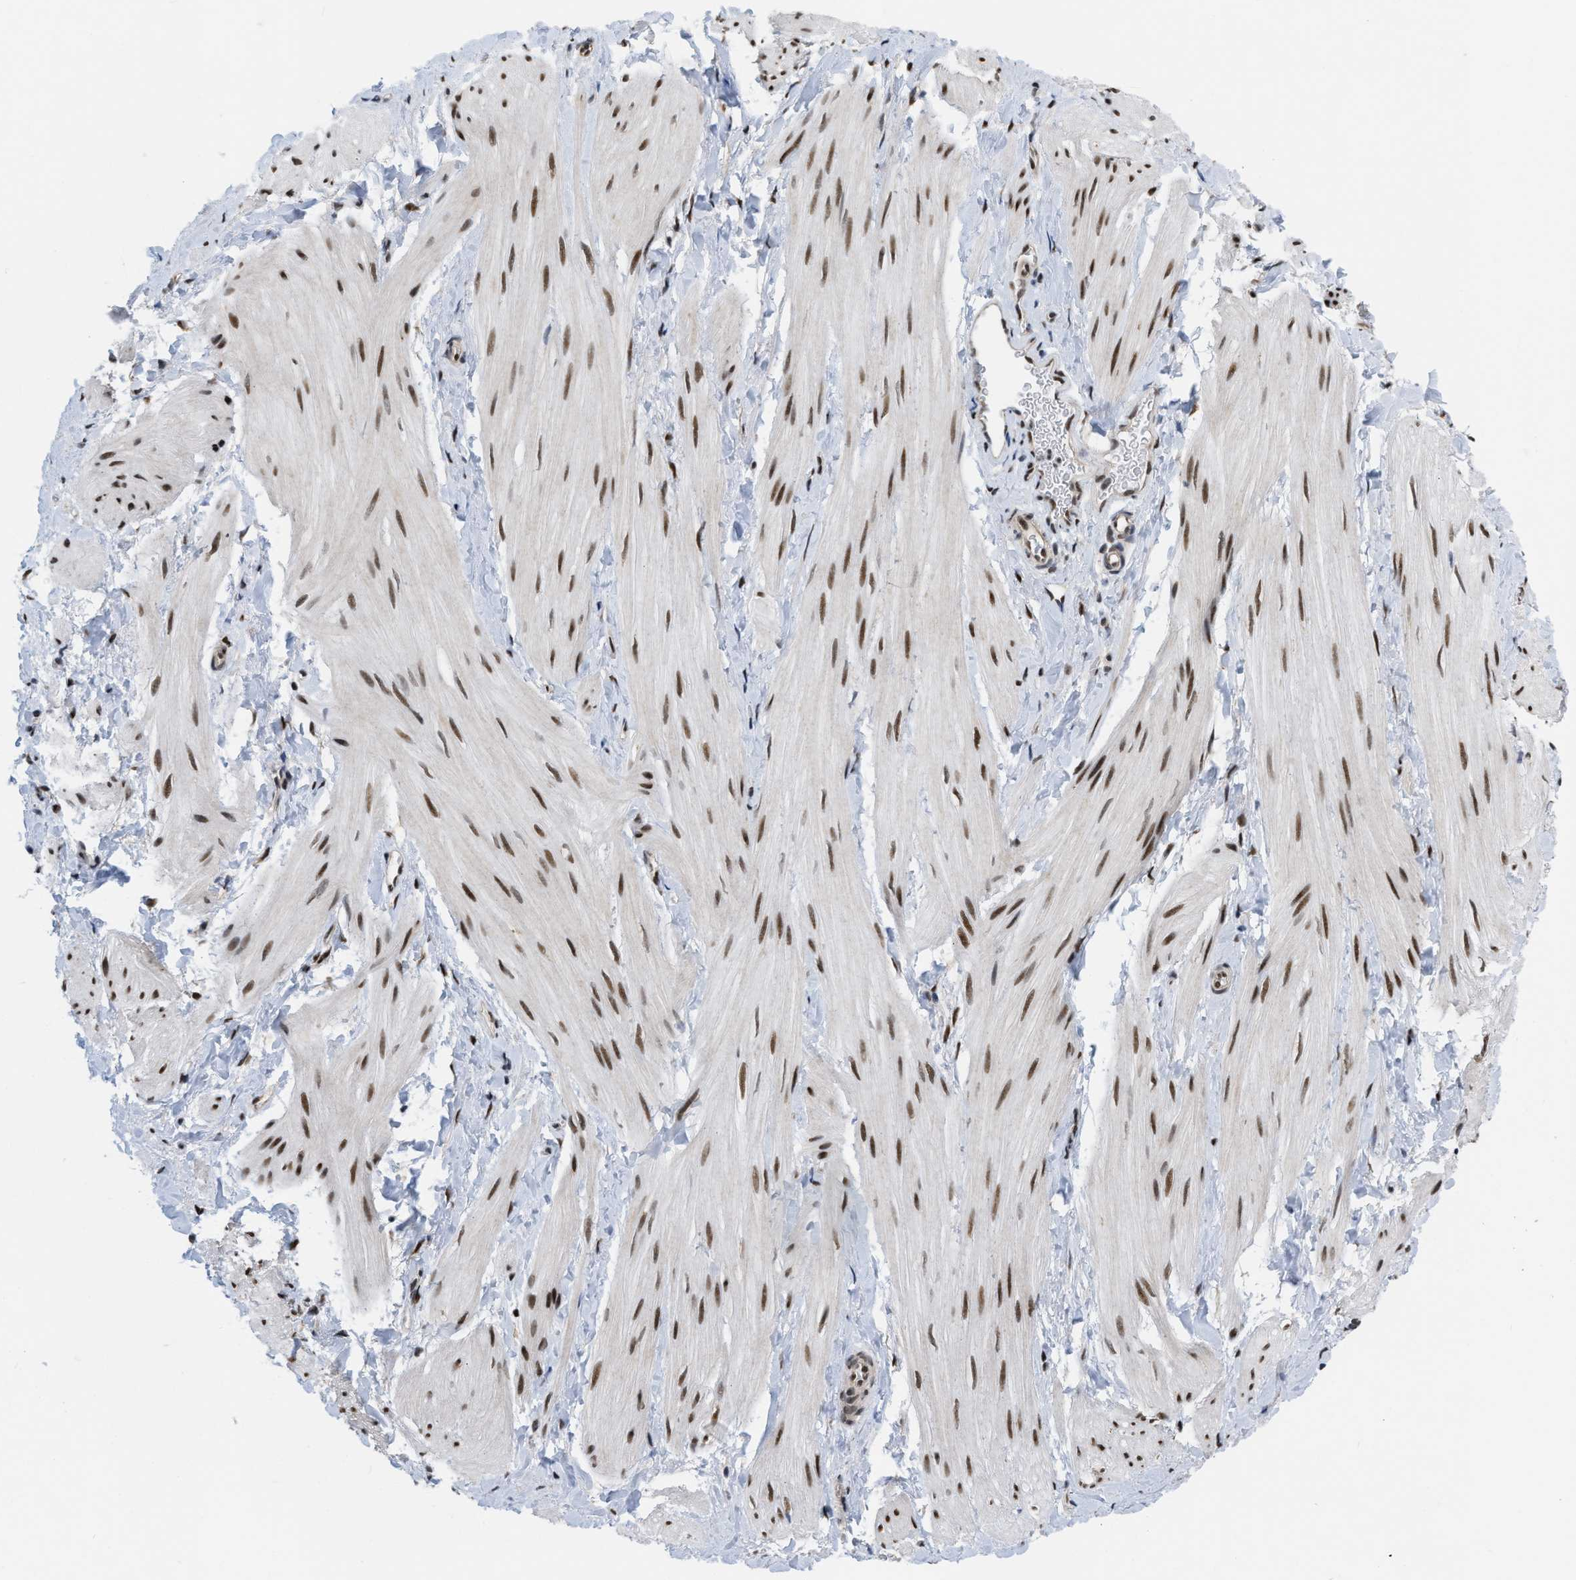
{"staining": {"intensity": "moderate", "quantity": ">75%", "location": "nuclear"}, "tissue": "smooth muscle", "cell_type": "Smooth muscle cells", "image_type": "normal", "snomed": [{"axis": "morphology", "description": "Normal tissue, NOS"}, {"axis": "topography", "description": "Smooth muscle"}], "caption": "Benign smooth muscle shows moderate nuclear positivity in approximately >75% of smooth muscle cells, visualized by immunohistochemistry.", "gene": "MIER1", "patient": {"sex": "male", "age": 16}}